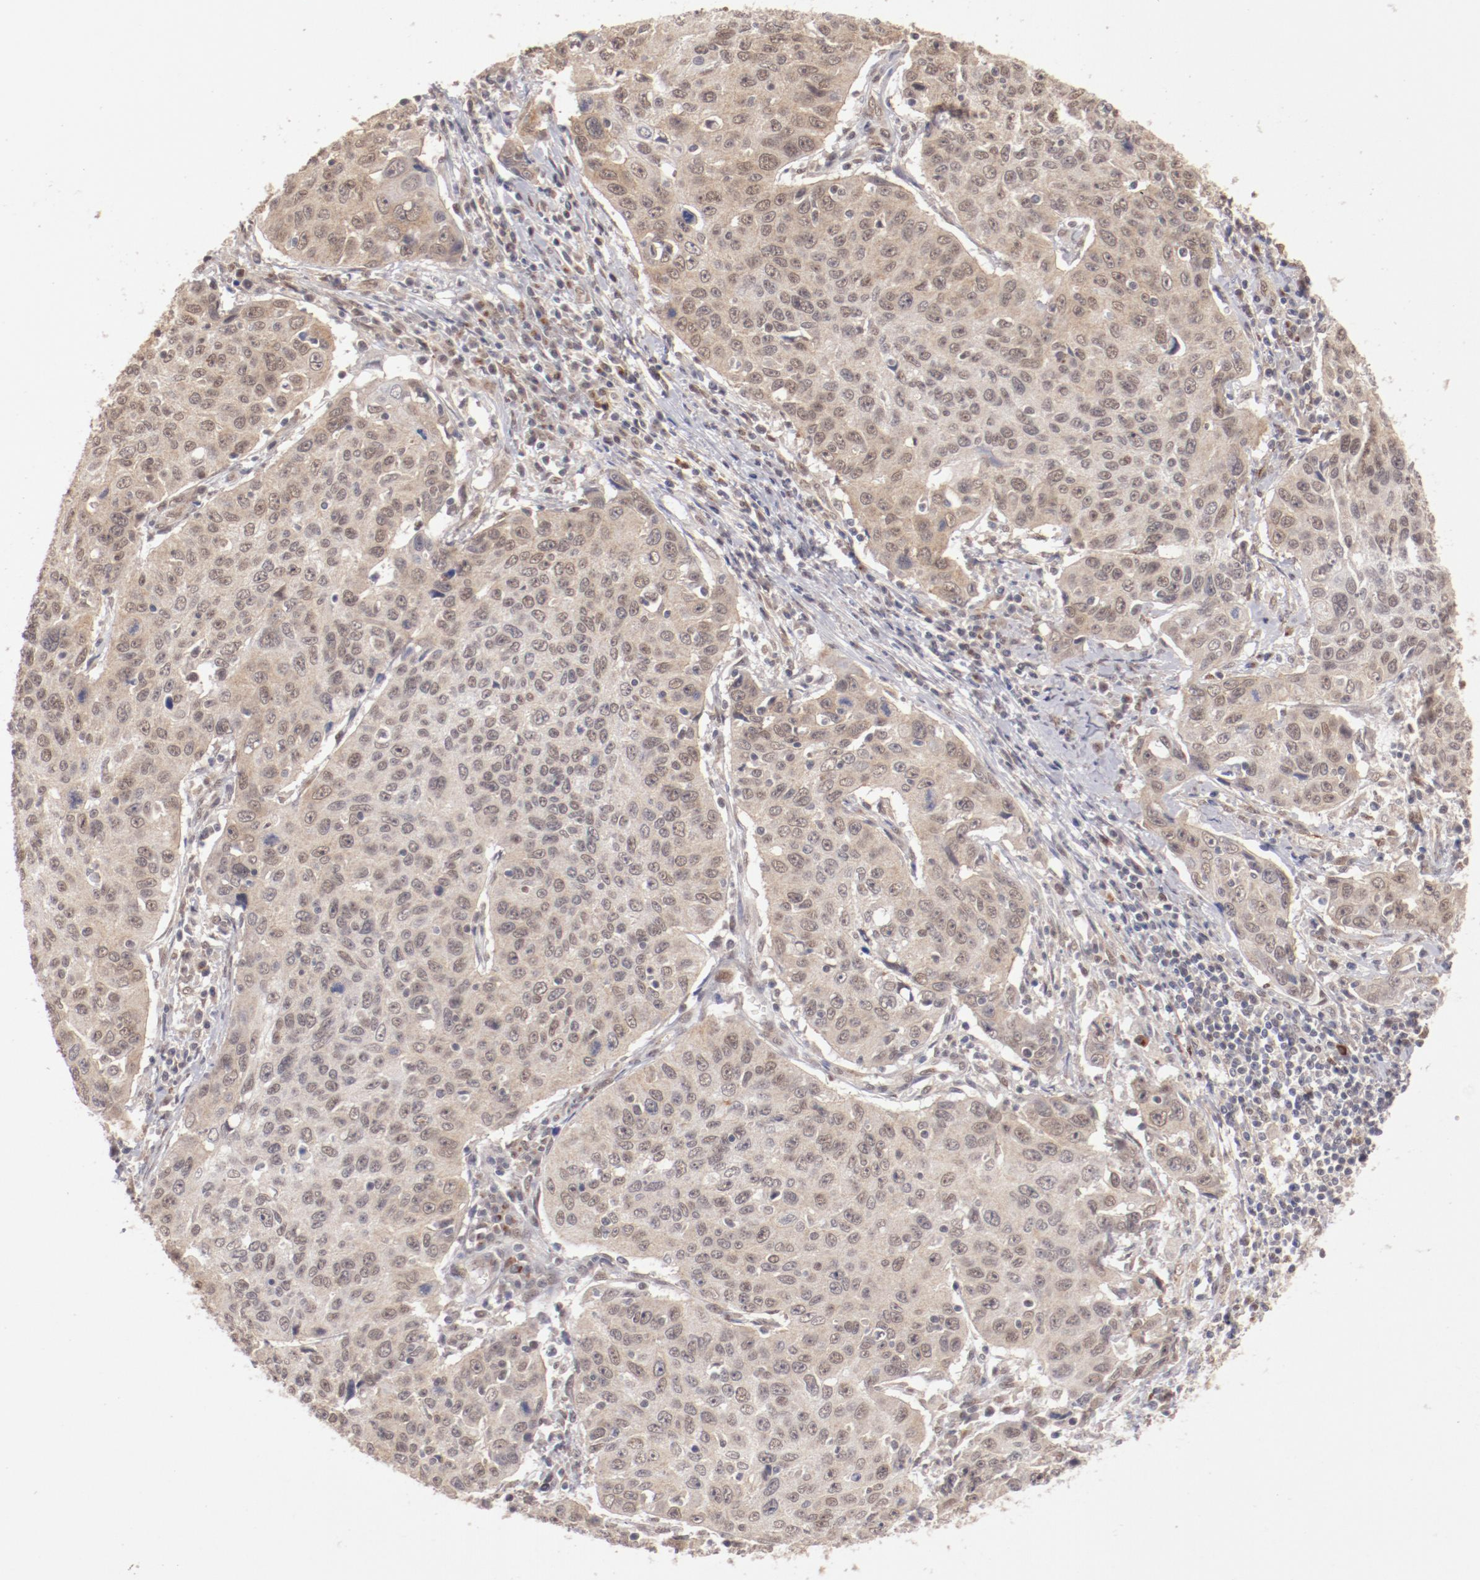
{"staining": {"intensity": "weak", "quantity": ">75%", "location": "cytoplasmic/membranous,nuclear"}, "tissue": "cervical cancer", "cell_type": "Tumor cells", "image_type": "cancer", "snomed": [{"axis": "morphology", "description": "Squamous cell carcinoma, NOS"}, {"axis": "topography", "description": "Cervix"}], "caption": "This is a micrograph of immunohistochemistry (IHC) staining of cervical cancer, which shows weak positivity in the cytoplasmic/membranous and nuclear of tumor cells.", "gene": "NFE2", "patient": {"sex": "female", "age": 53}}